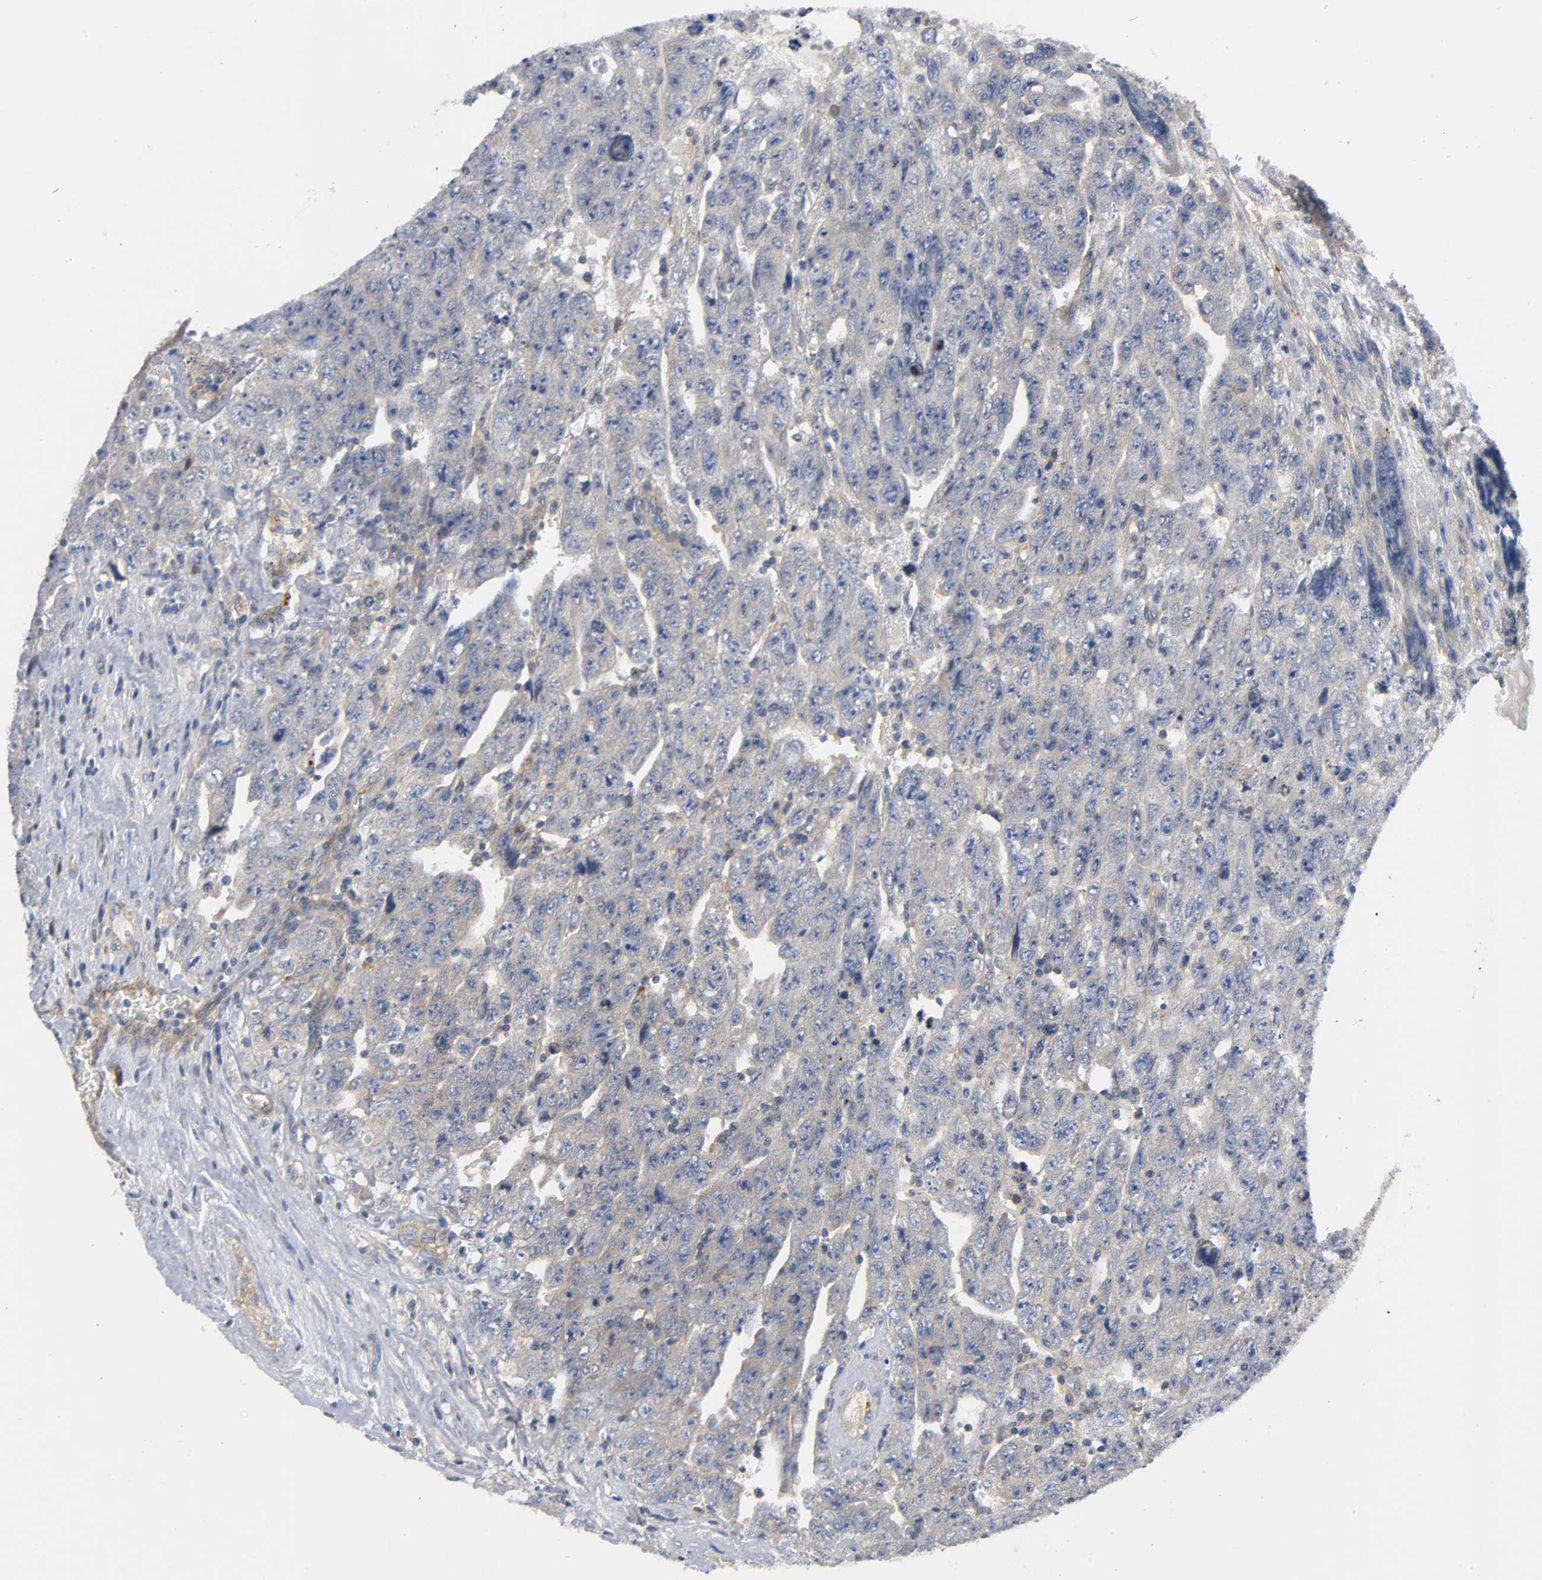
{"staining": {"intensity": "weak", "quantity": ">75%", "location": "cytoplasmic/membranous"}, "tissue": "testis cancer", "cell_type": "Tumor cells", "image_type": "cancer", "snomed": [{"axis": "morphology", "description": "Carcinoma, Embryonal, NOS"}, {"axis": "topography", "description": "Testis"}], "caption": "Testis cancer stained with a brown dye demonstrates weak cytoplasmic/membranous positive expression in about >75% of tumor cells.", "gene": "HDAC6", "patient": {"sex": "male", "age": 28}}